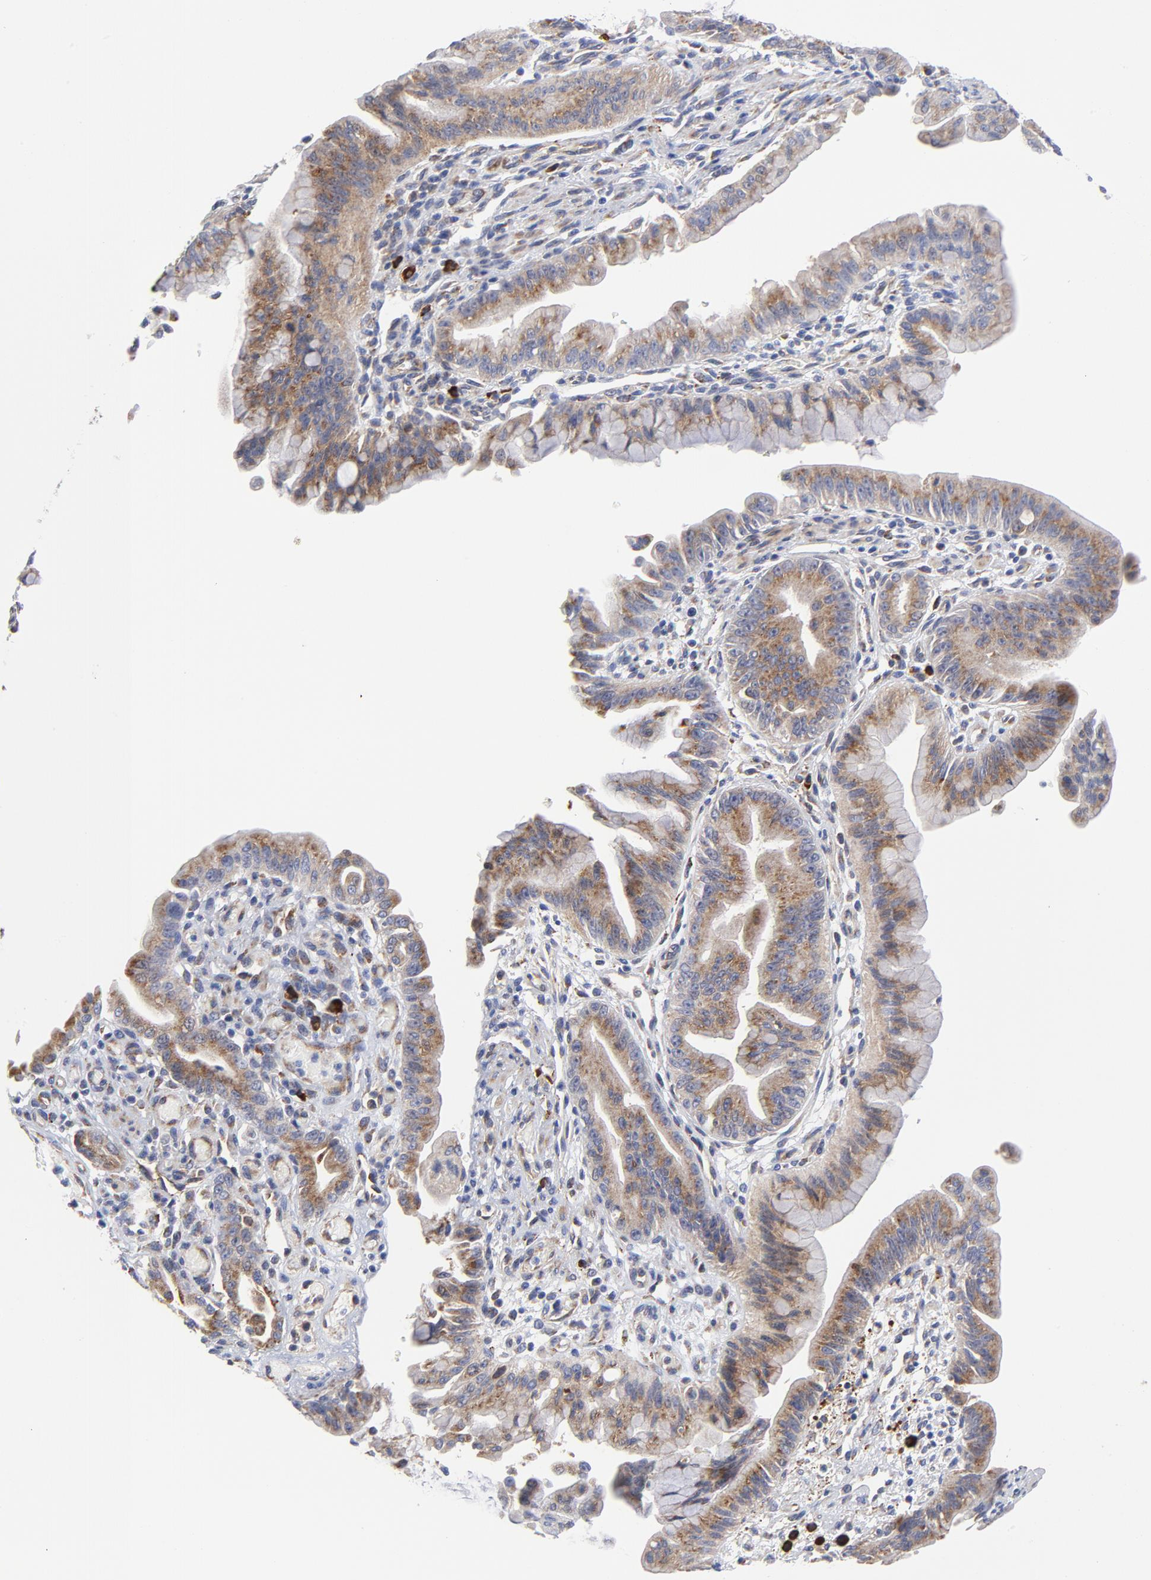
{"staining": {"intensity": "moderate", "quantity": ">75%", "location": "cytoplasmic/membranous"}, "tissue": "pancreatic cancer", "cell_type": "Tumor cells", "image_type": "cancer", "snomed": [{"axis": "morphology", "description": "Adenocarcinoma, NOS"}, {"axis": "topography", "description": "Pancreas"}], "caption": "Moderate cytoplasmic/membranous protein staining is appreciated in approximately >75% of tumor cells in pancreatic cancer.", "gene": "RAPGEF3", "patient": {"sex": "male", "age": 59}}